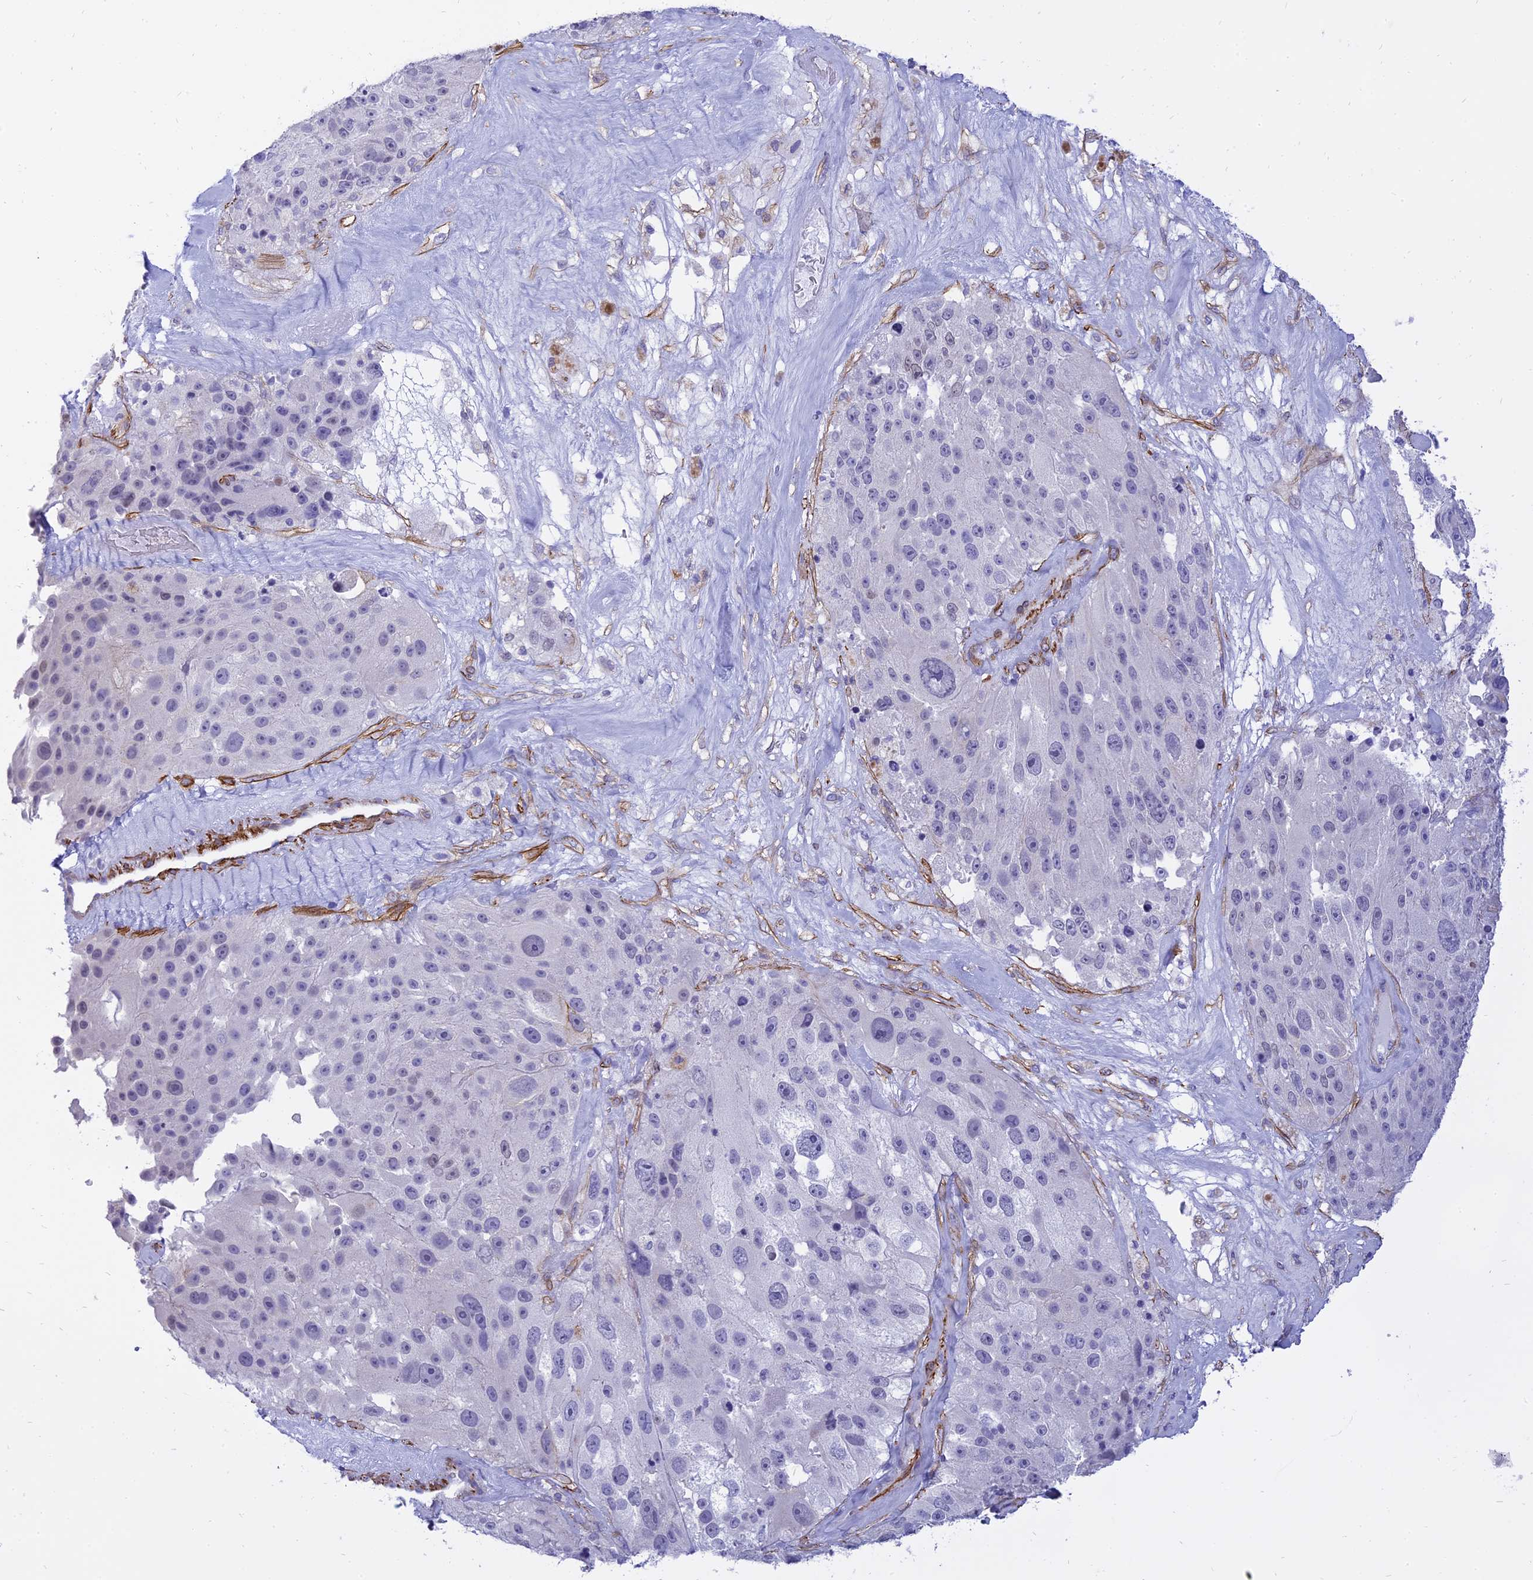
{"staining": {"intensity": "negative", "quantity": "none", "location": "none"}, "tissue": "melanoma", "cell_type": "Tumor cells", "image_type": "cancer", "snomed": [{"axis": "morphology", "description": "Malignant melanoma, Metastatic site"}, {"axis": "topography", "description": "Lymph node"}], "caption": "This is a histopathology image of immunohistochemistry (IHC) staining of melanoma, which shows no staining in tumor cells.", "gene": "CENPV", "patient": {"sex": "male", "age": 62}}